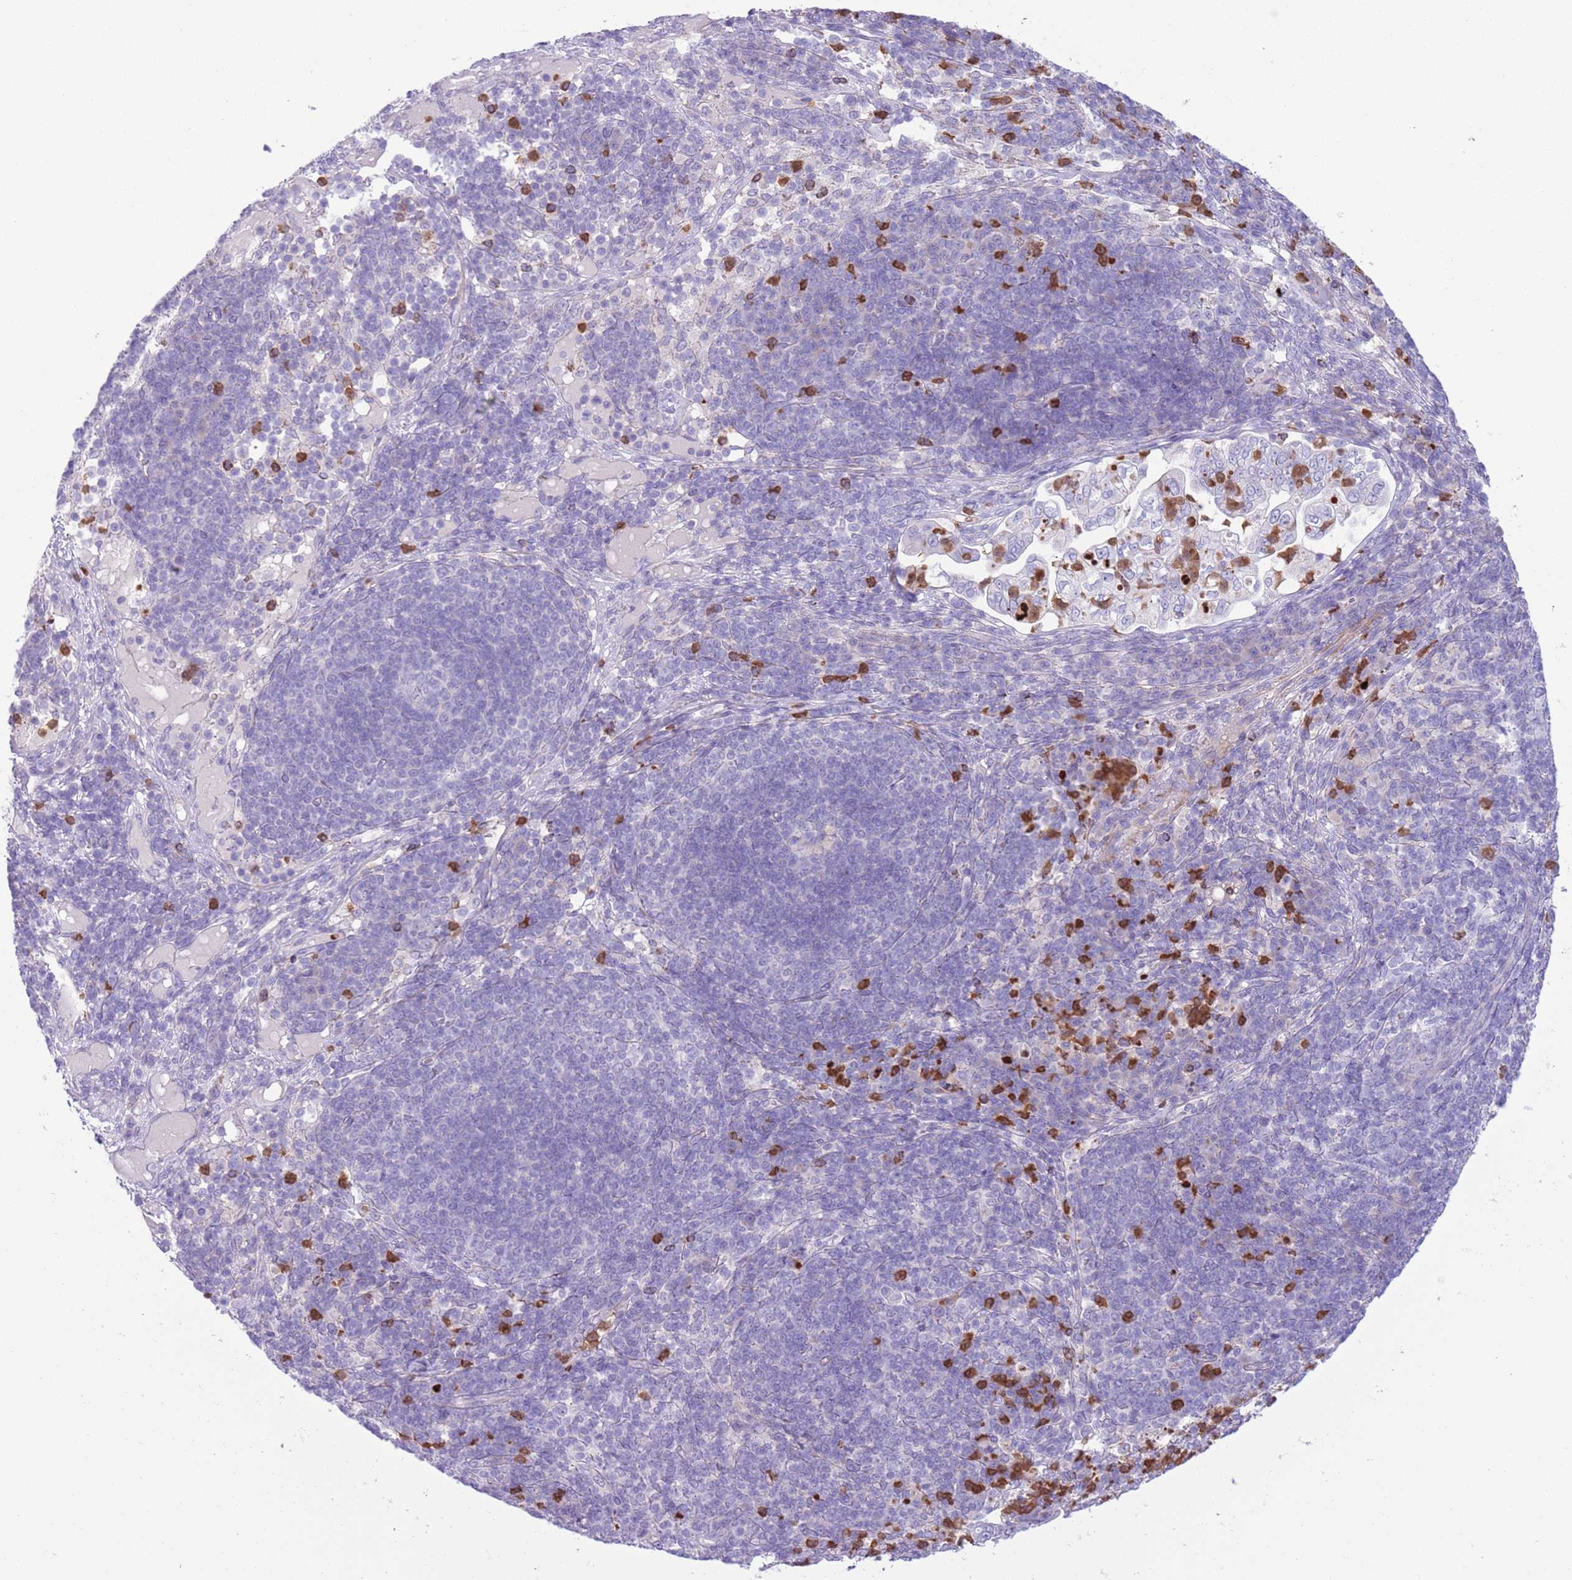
{"staining": {"intensity": "negative", "quantity": "none", "location": "none"}, "tissue": "pancreatic cancer", "cell_type": "Tumor cells", "image_type": "cancer", "snomed": [{"axis": "morphology", "description": "Normal tissue, NOS"}, {"axis": "morphology", "description": "Adenocarcinoma, NOS"}, {"axis": "topography", "description": "Lymph node"}, {"axis": "topography", "description": "Pancreas"}], "caption": "Immunohistochemistry of human pancreatic cancer shows no positivity in tumor cells.", "gene": "OR6M1", "patient": {"sex": "female", "age": 67}}